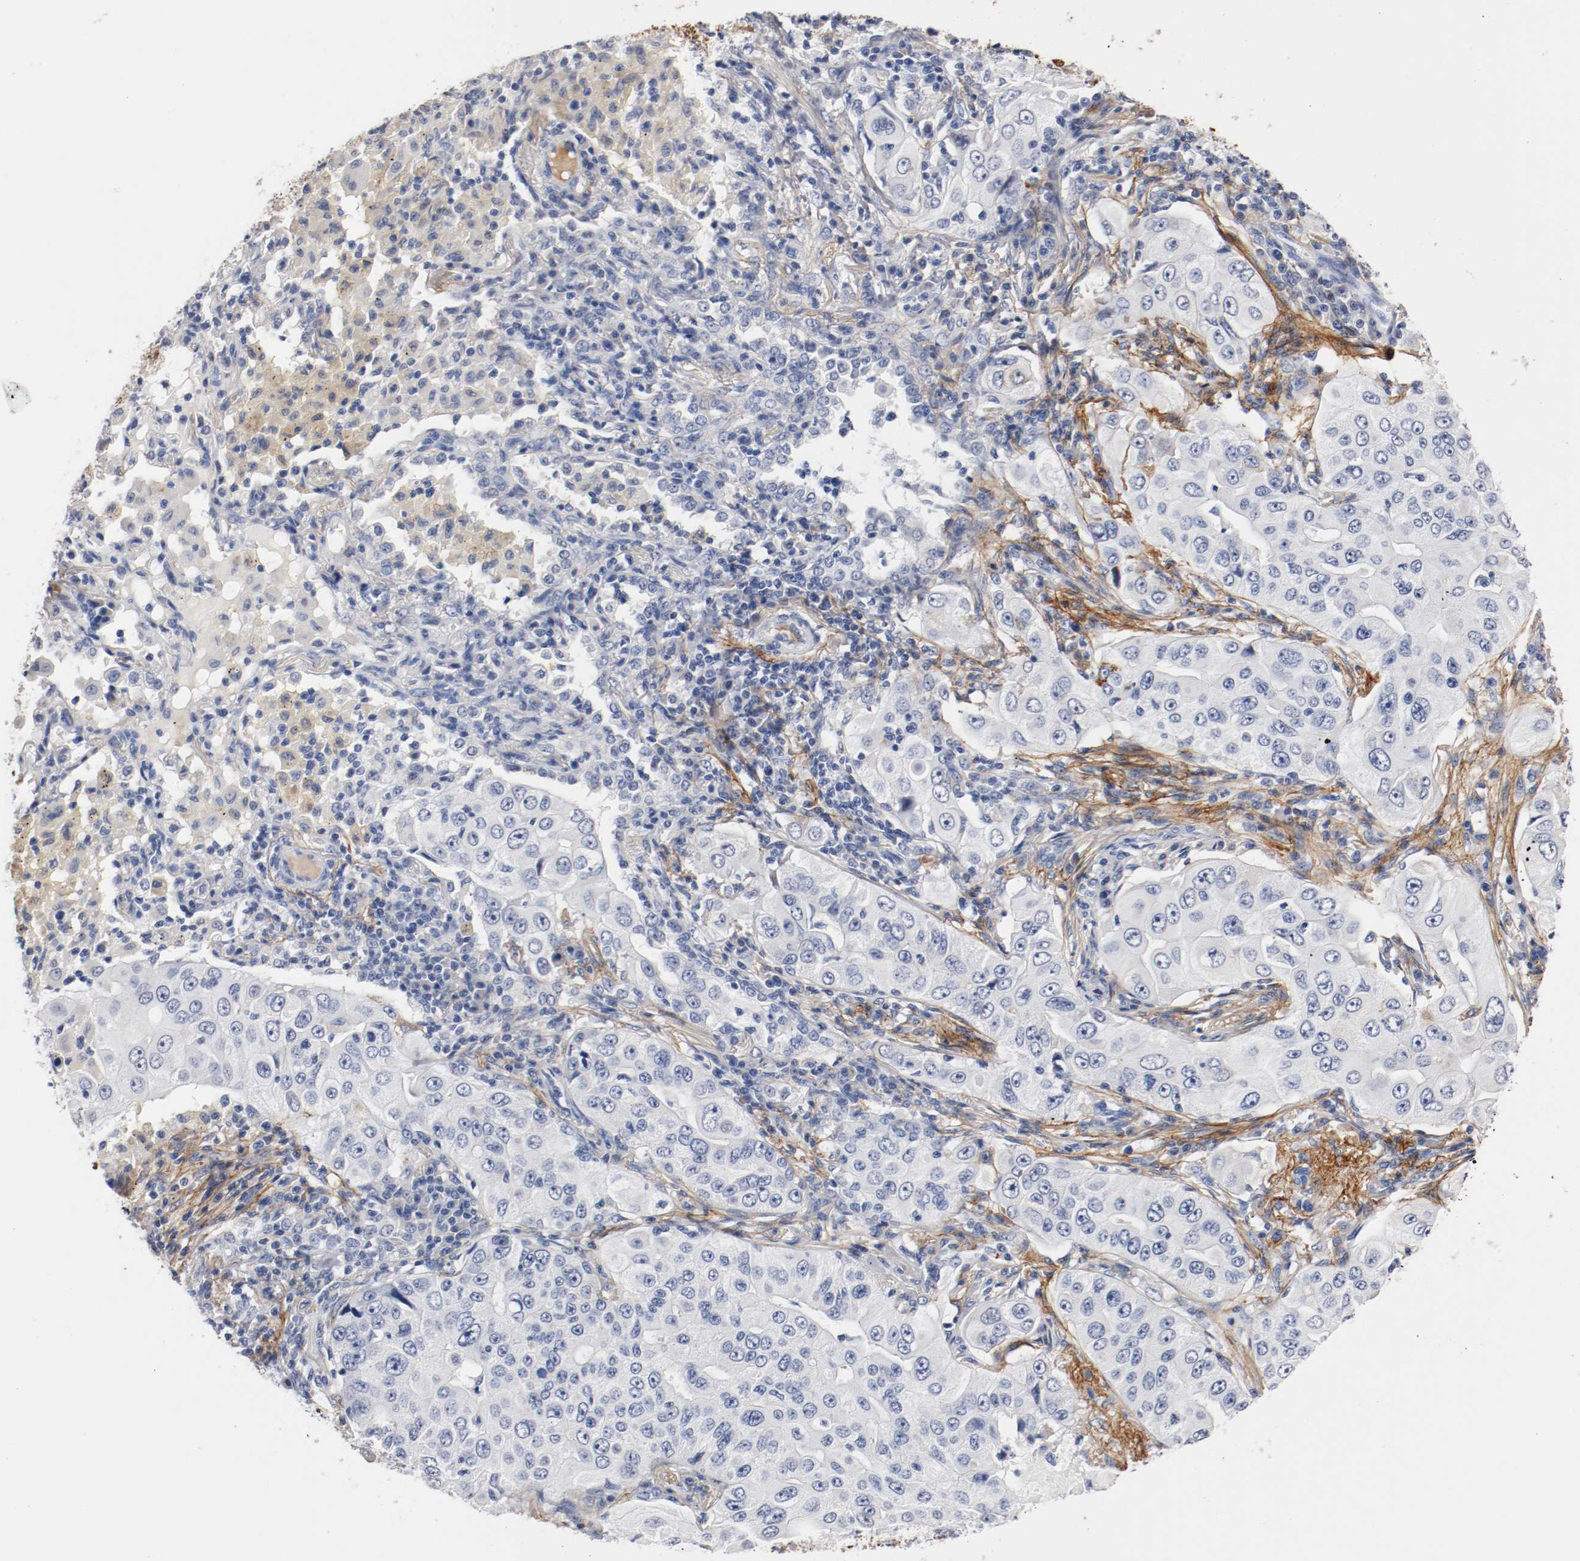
{"staining": {"intensity": "moderate", "quantity": "<25%", "location": "cytoplasmic/membranous"}, "tissue": "lung cancer", "cell_type": "Tumor cells", "image_type": "cancer", "snomed": [{"axis": "morphology", "description": "Adenocarcinoma, NOS"}, {"axis": "topography", "description": "Lung"}], "caption": "Tumor cells demonstrate low levels of moderate cytoplasmic/membranous expression in approximately <25% of cells in human lung cancer.", "gene": "TNC", "patient": {"sex": "male", "age": 84}}